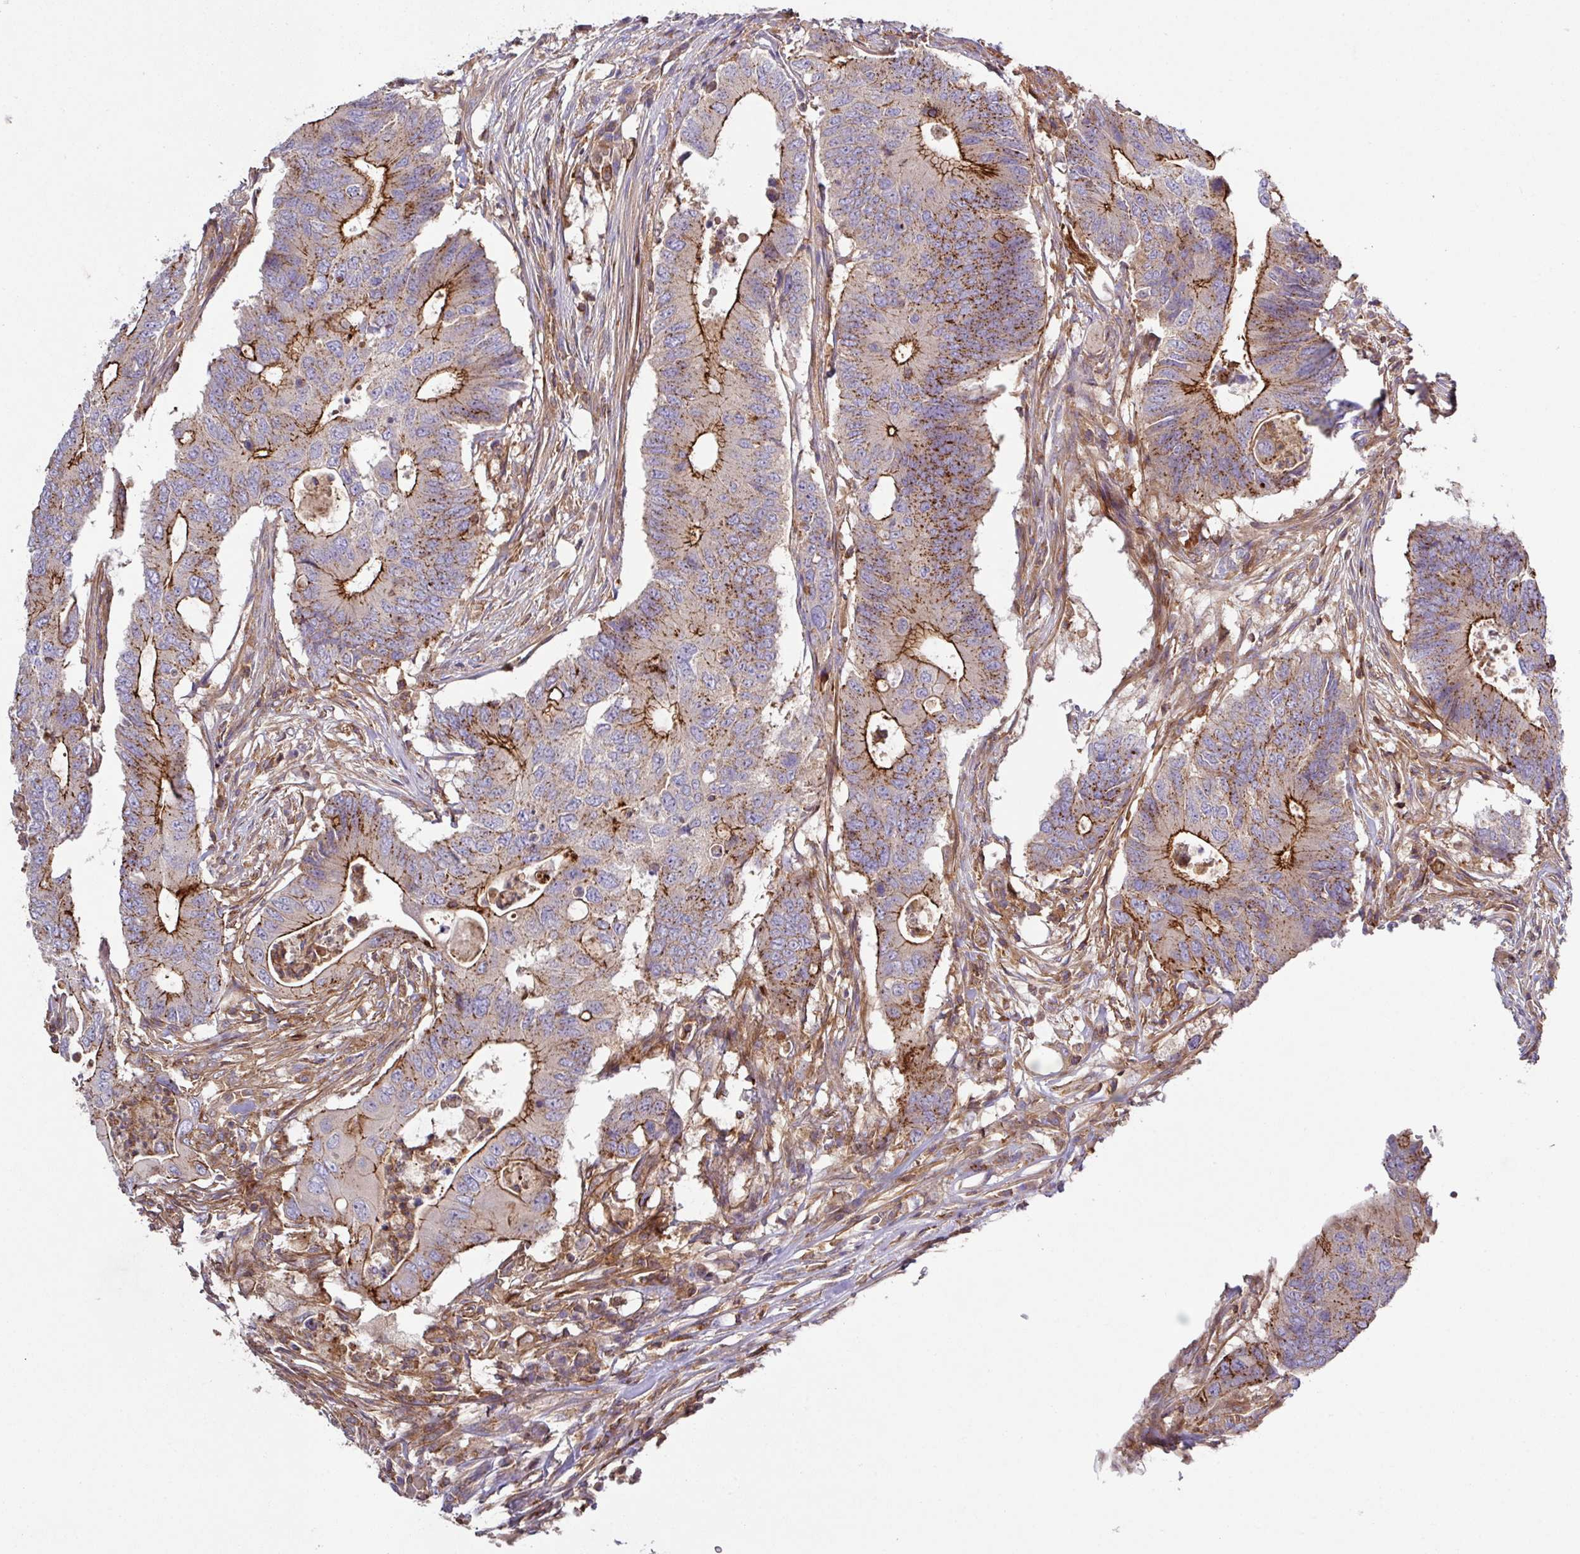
{"staining": {"intensity": "strong", "quantity": "25%-75%", "location": "cytoplasmic/membranous"}, "tissue": "colorectal cancer", "cell_type": "Tumor cells", "image_type": "cancer", "snomed": [{"axis": "morphology", "description": "Adenocarcinoma, NOS"}, {"axis": "topography", "description": "Colon"}], "caption": "Adenocarcinoma (colorectal) tissue exhibits strong cytoplasmic/membranous positivity in about 25%-75% of tumor cells", "gene": "RIC1", "patient": {"sex": "male", "age": 71}}